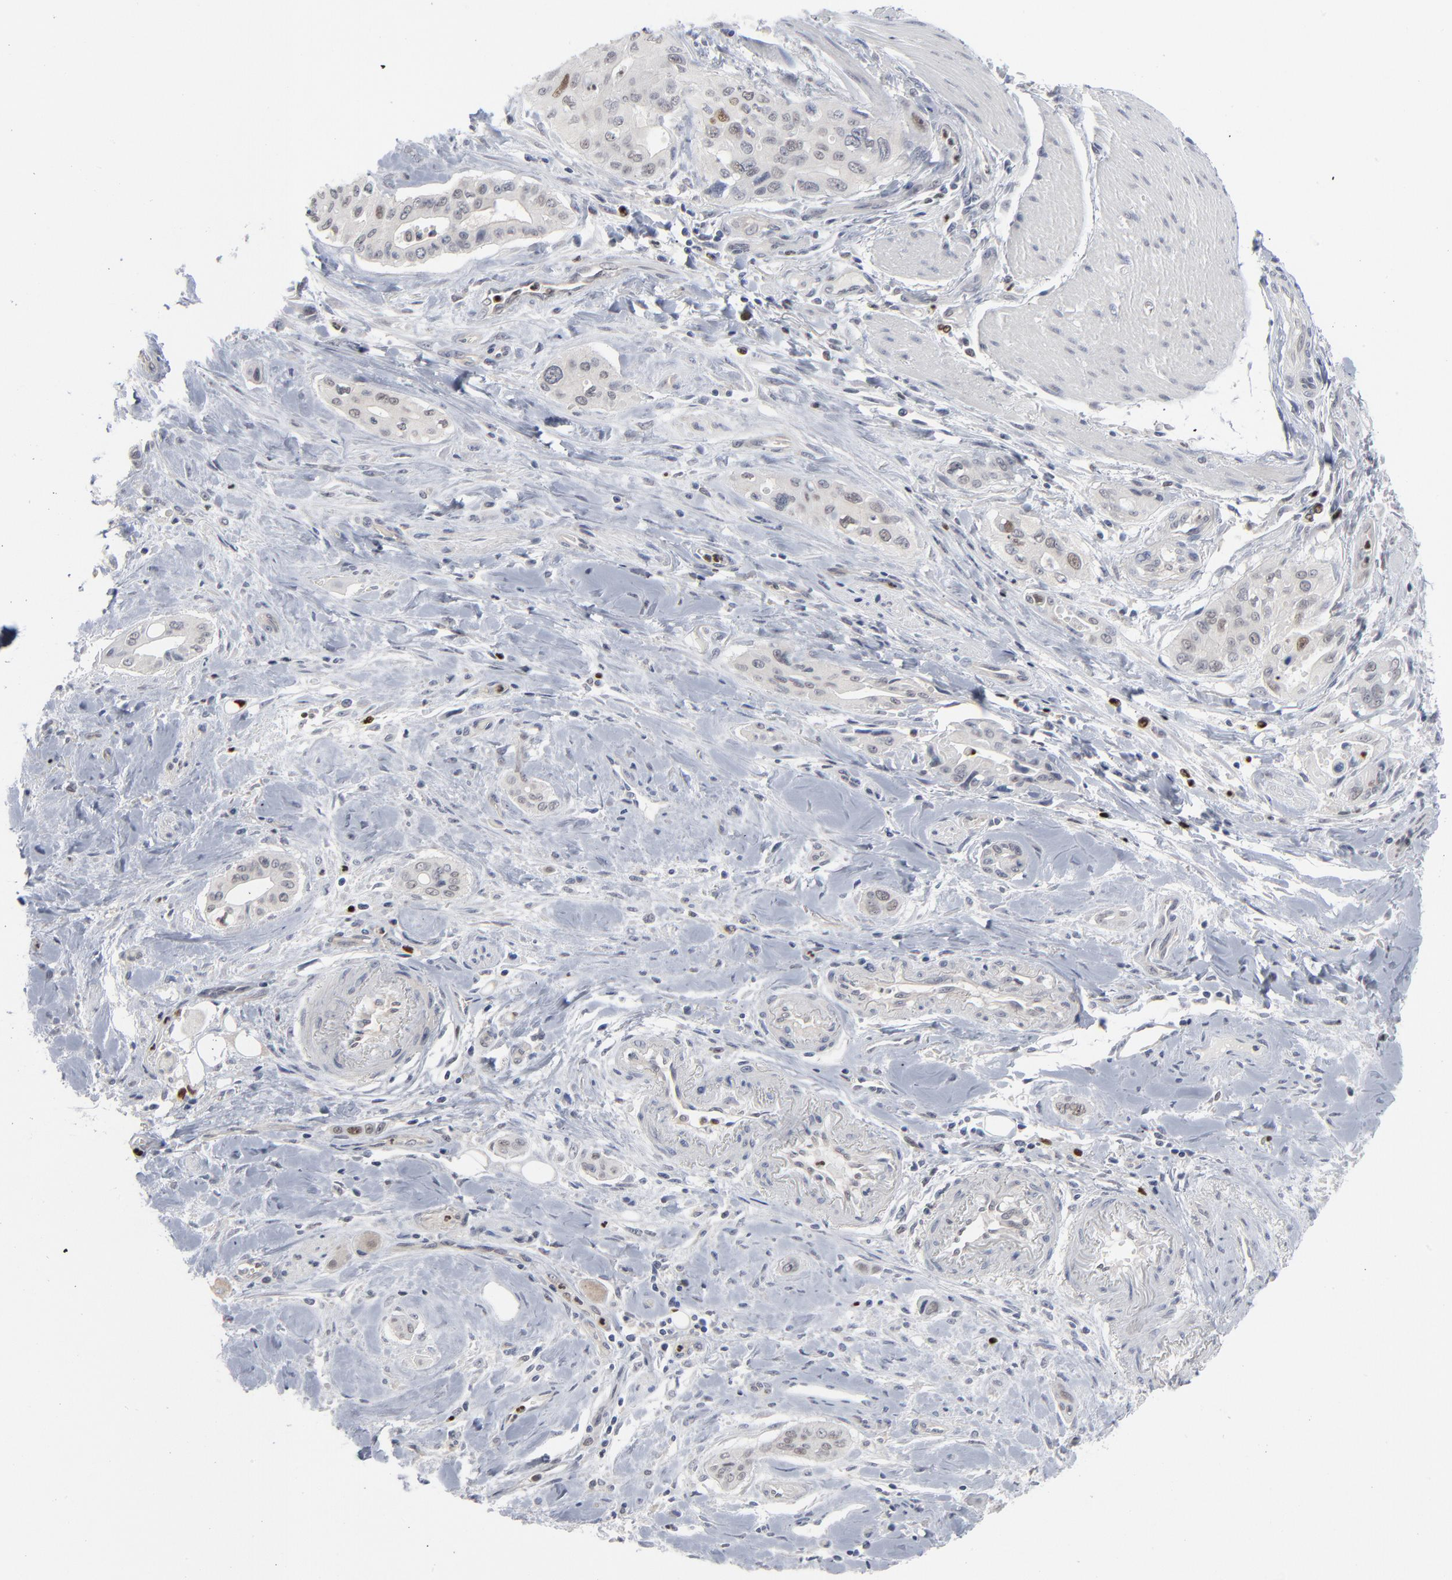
{"staining": {"intensity": "weak", "quantity": "<25%", "location": "nuclear"}, "tissue": "pancreatic cancer", "cell_type": "Tumor cells", "image_type": "cancer", "snomed": [{"axis": "morphology", "description": "Adenocarcinoma, NOS"}, {"axis": "topography", "description": "Pancreas"}], "caption": "The histopathology image reveals no staining of tumor cells in pancreatic cancer (adenocarcinoma). (DAB (3,3'-diaminobenzidine) immunohistochemistry (IHC), high magnification).", "gene": "FOXN2", "patient": {"sex": "male", "age": 77}}